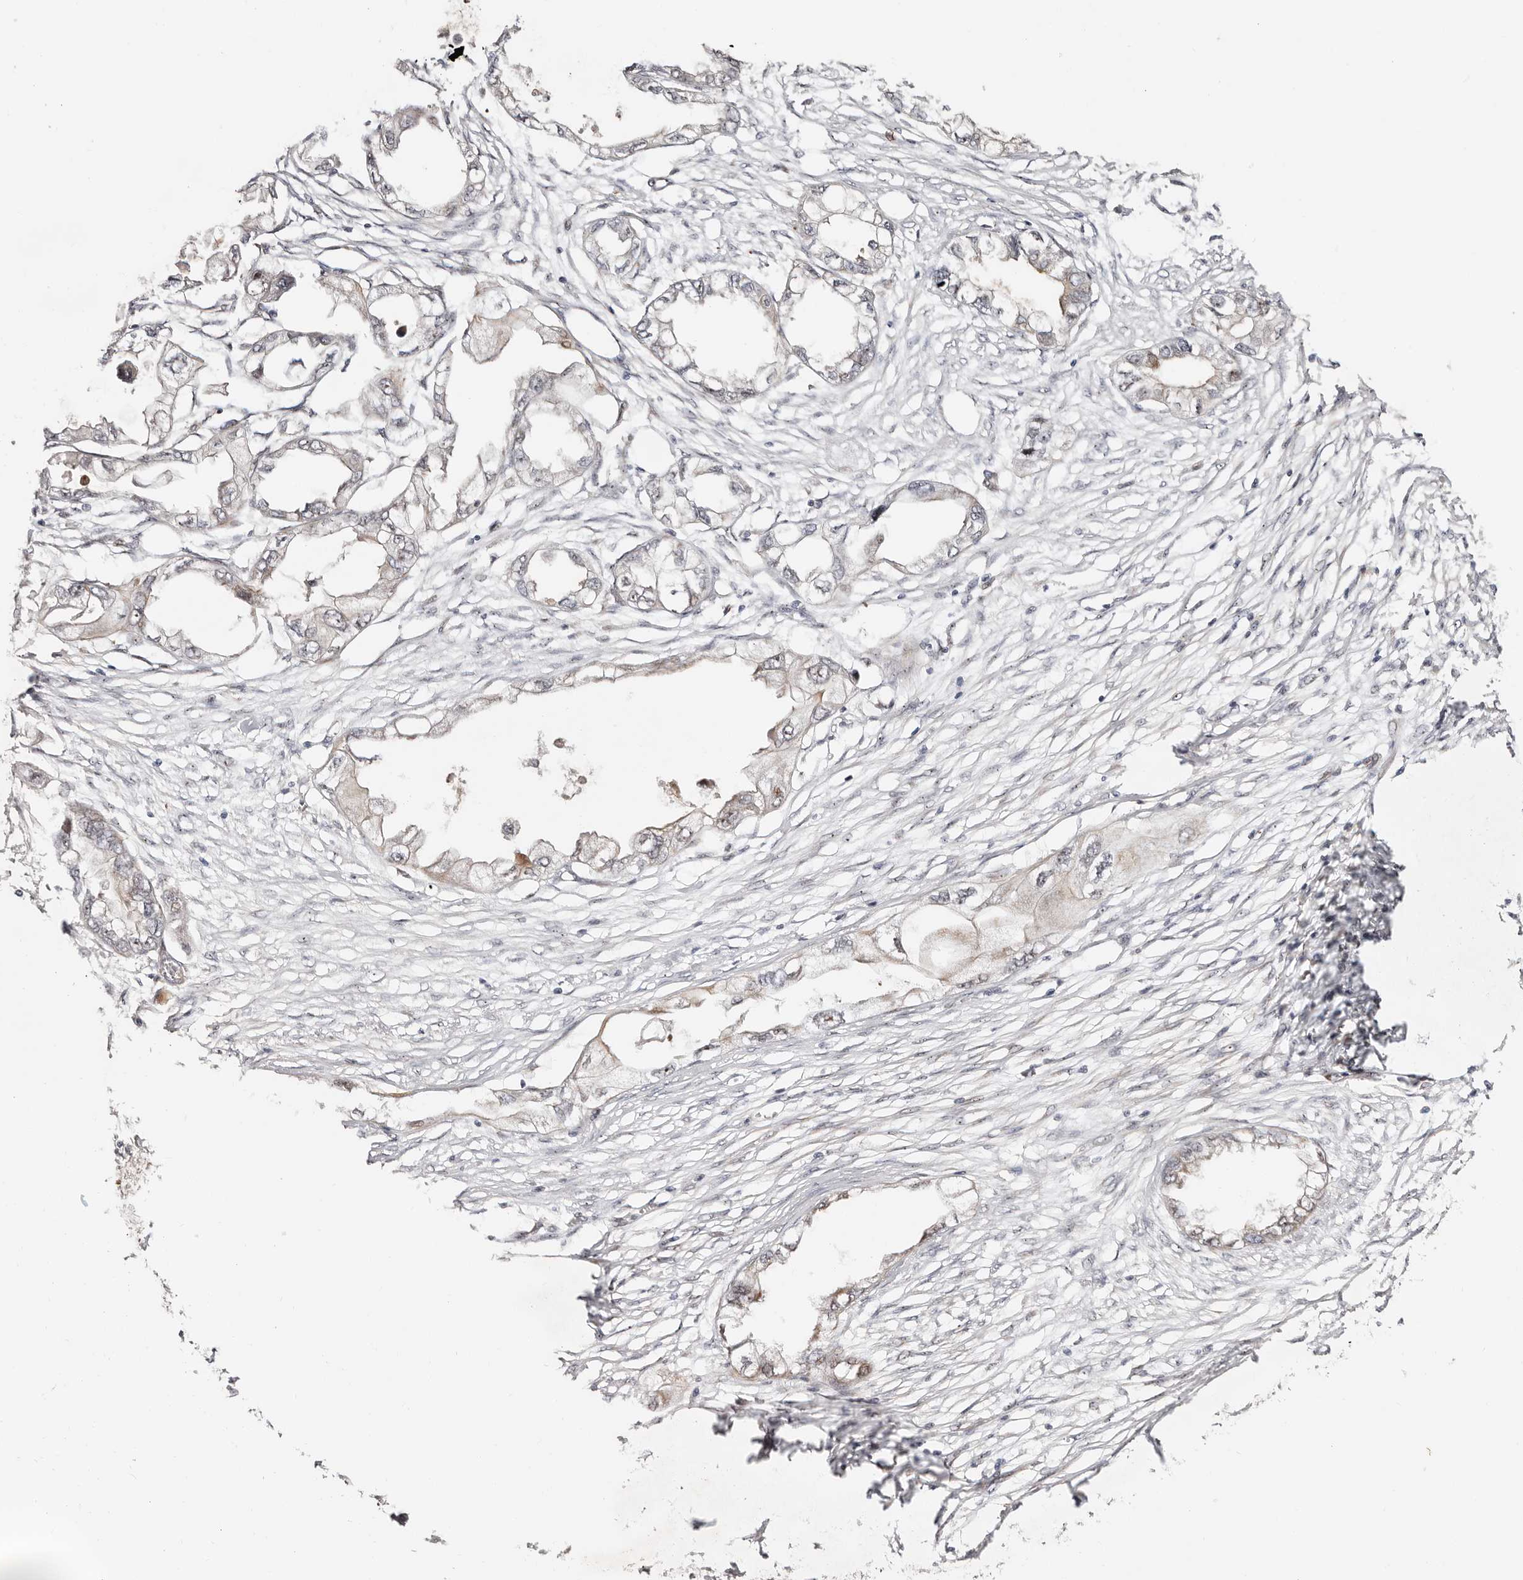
{"staining": {"intensity": "weak", "quantity": "<25%", "location": "cytoplasmic/membranous"}, "tissue": "endometrial cancer", "cell_type": "Tumor cells", "image_type": "cancer", "snomed": [{"axis": "morphology", "description": "Adenocarcinoma, NOS"}, {"axis": "morphology", "description": "Adenocarcinoma, metastatic, NOS"}, {"axis": "topography", "description": "Adipose tissue"}, {"axis": "topography", "description": "Endometrium"}], "caption": "High magnification brightfield microscopy of endometrial cancer (adenocarcinoma) stained with DAB (3,3'-diaminobenzidine) (brown) and counterstained with hematoxylin (blue): tumor cells show no significant expression. (Brightfield microscopy of DAB (3,3'-diaminobenzidine) IHC at high magnification).", "gene": "ODF2L", "patient": {"sex": "female", "age": 67}}